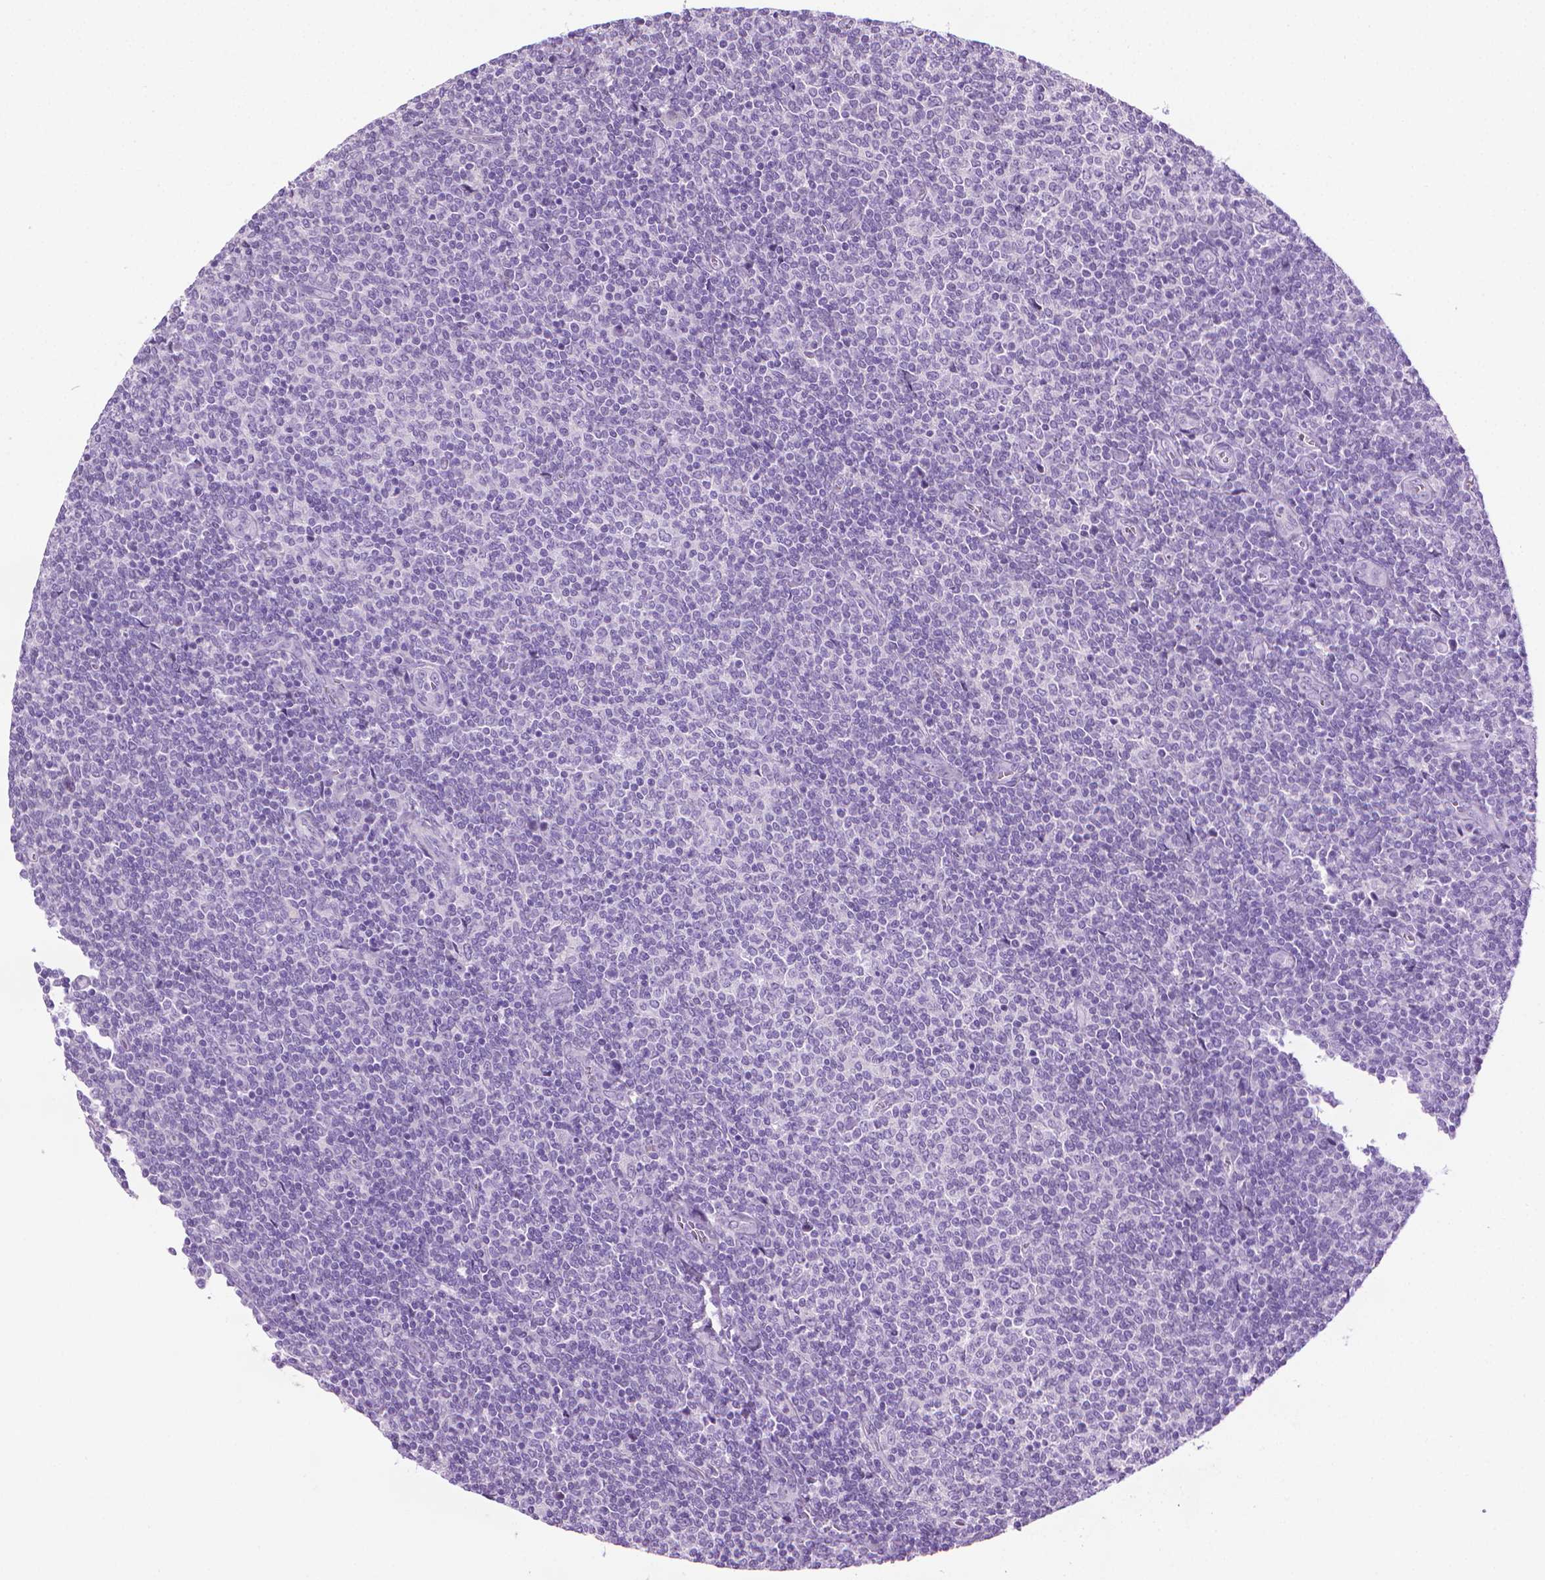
{"staining": {"intensity": "negative", "quantity": "none", "location": "none"}, "tissue": "lymphoma", "cell_type": "Tumor cells", "image_type": "cancer", "snomed": [{"axis": "morphology", "description": "Malignant lymphoma, non-Hodgkin's type, Low grade"}, {"axis": "topography", "description": "Lymph node"}], "caption": "IHC of human low-grade malignant lymphoma, non-Hodgkin's type reveals no expression in tumor cells.", "gene": "DNAI7", "patient": {"sex": "male", "age": 52}}